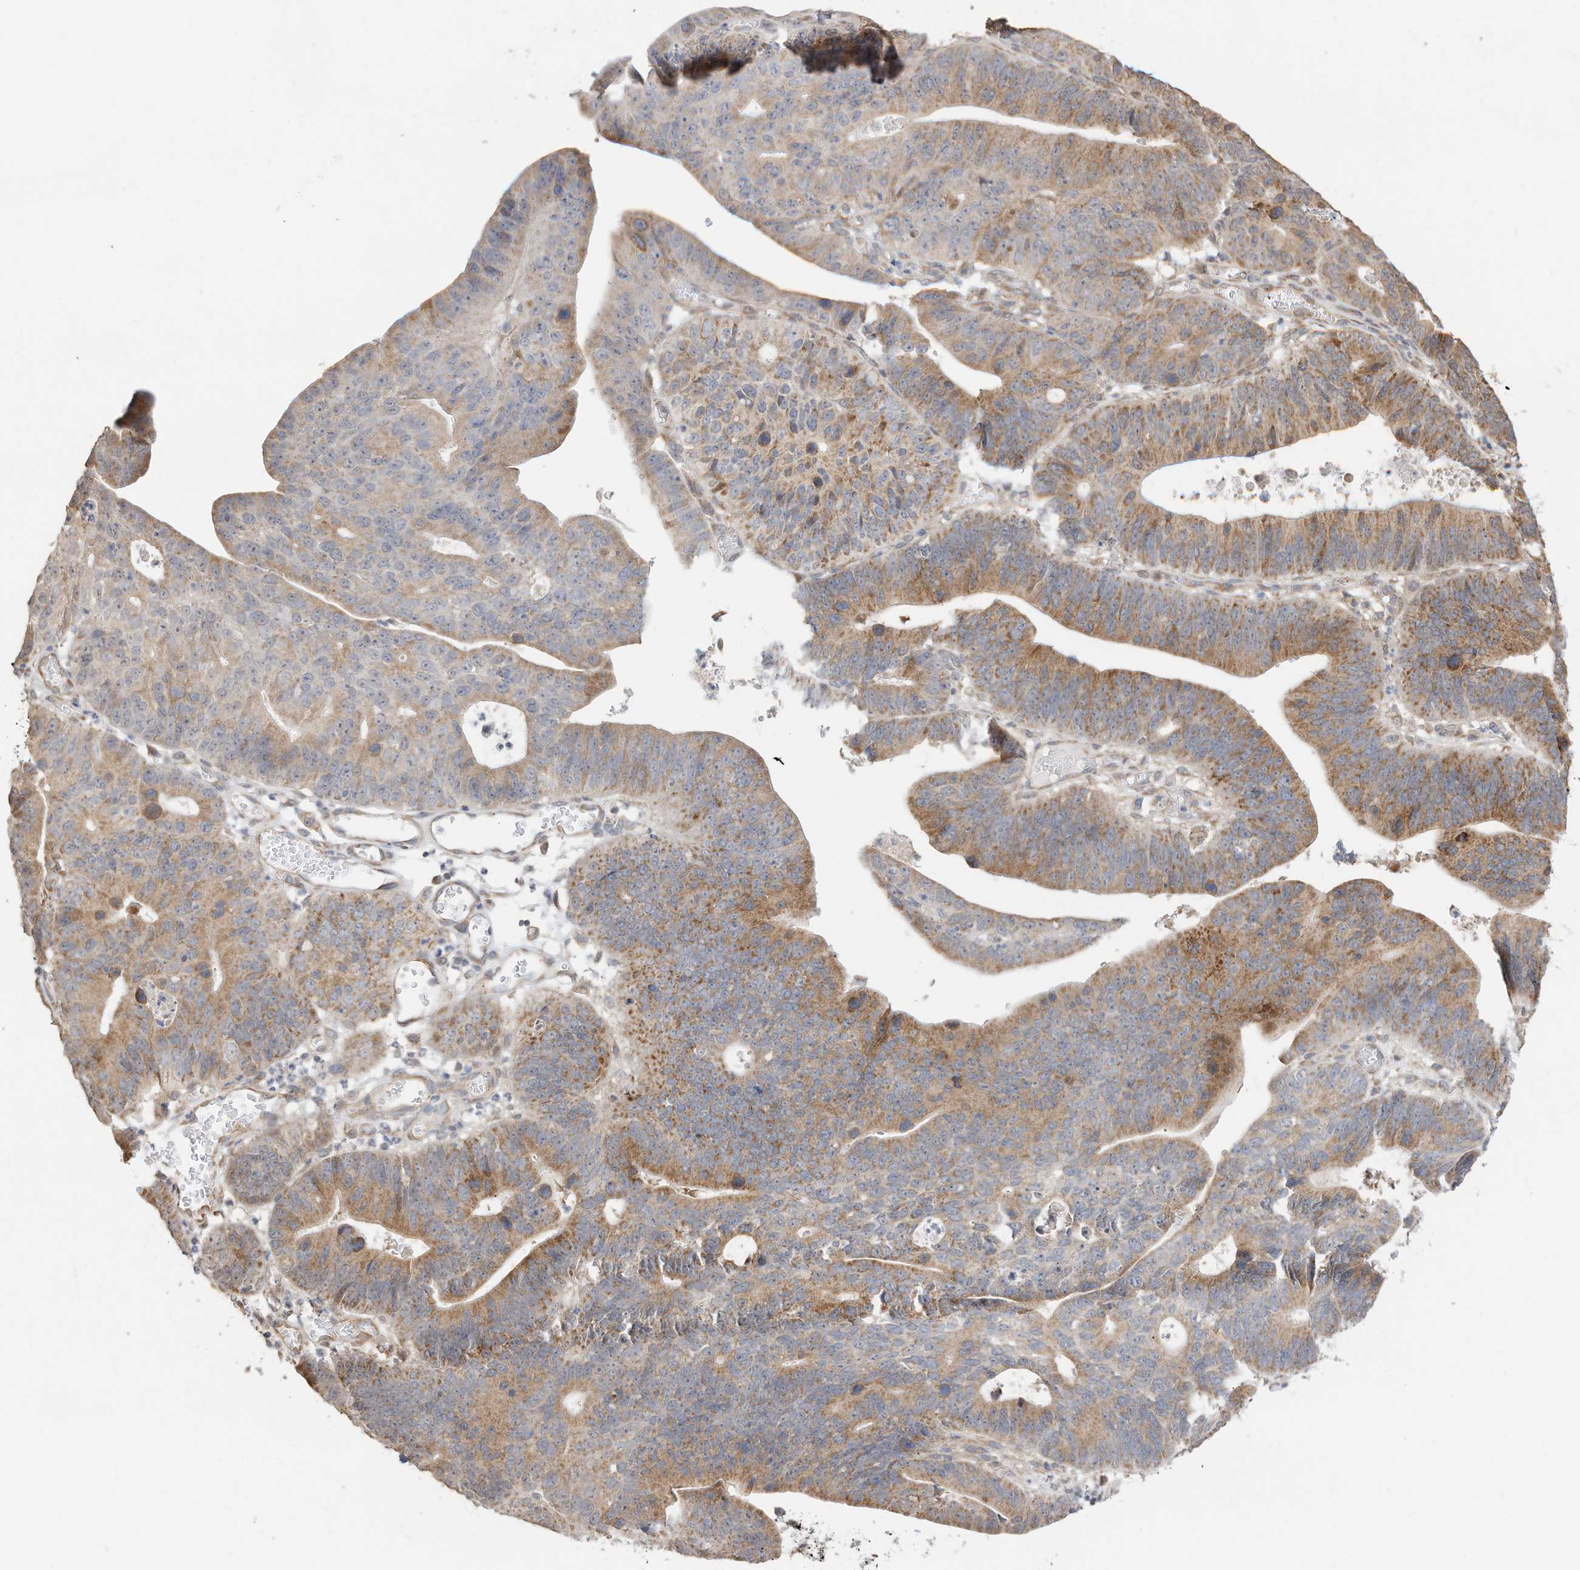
{"staining": {"intensity": "moderate", "quantity": "25%-75%", "location": "cytoplasmic/membranous"}, "tissue": "stomach cancer", "cell_type": "Tumor cells", "image_type": "cancer", "snomed": [{"axis": "morphology", "description": "Adenocarcinoma, NOS"}, {"axis": "topography", "description": "Stomach"}], "caption": "Human stomach adenocarcinoma stained with a brown dye displays moderate cytoplasmic/membranous positive expression in approximately 25%-75% of tumor cells.", "gene": "CAGE1", "patient": {"sex": "male", "age": 59}}